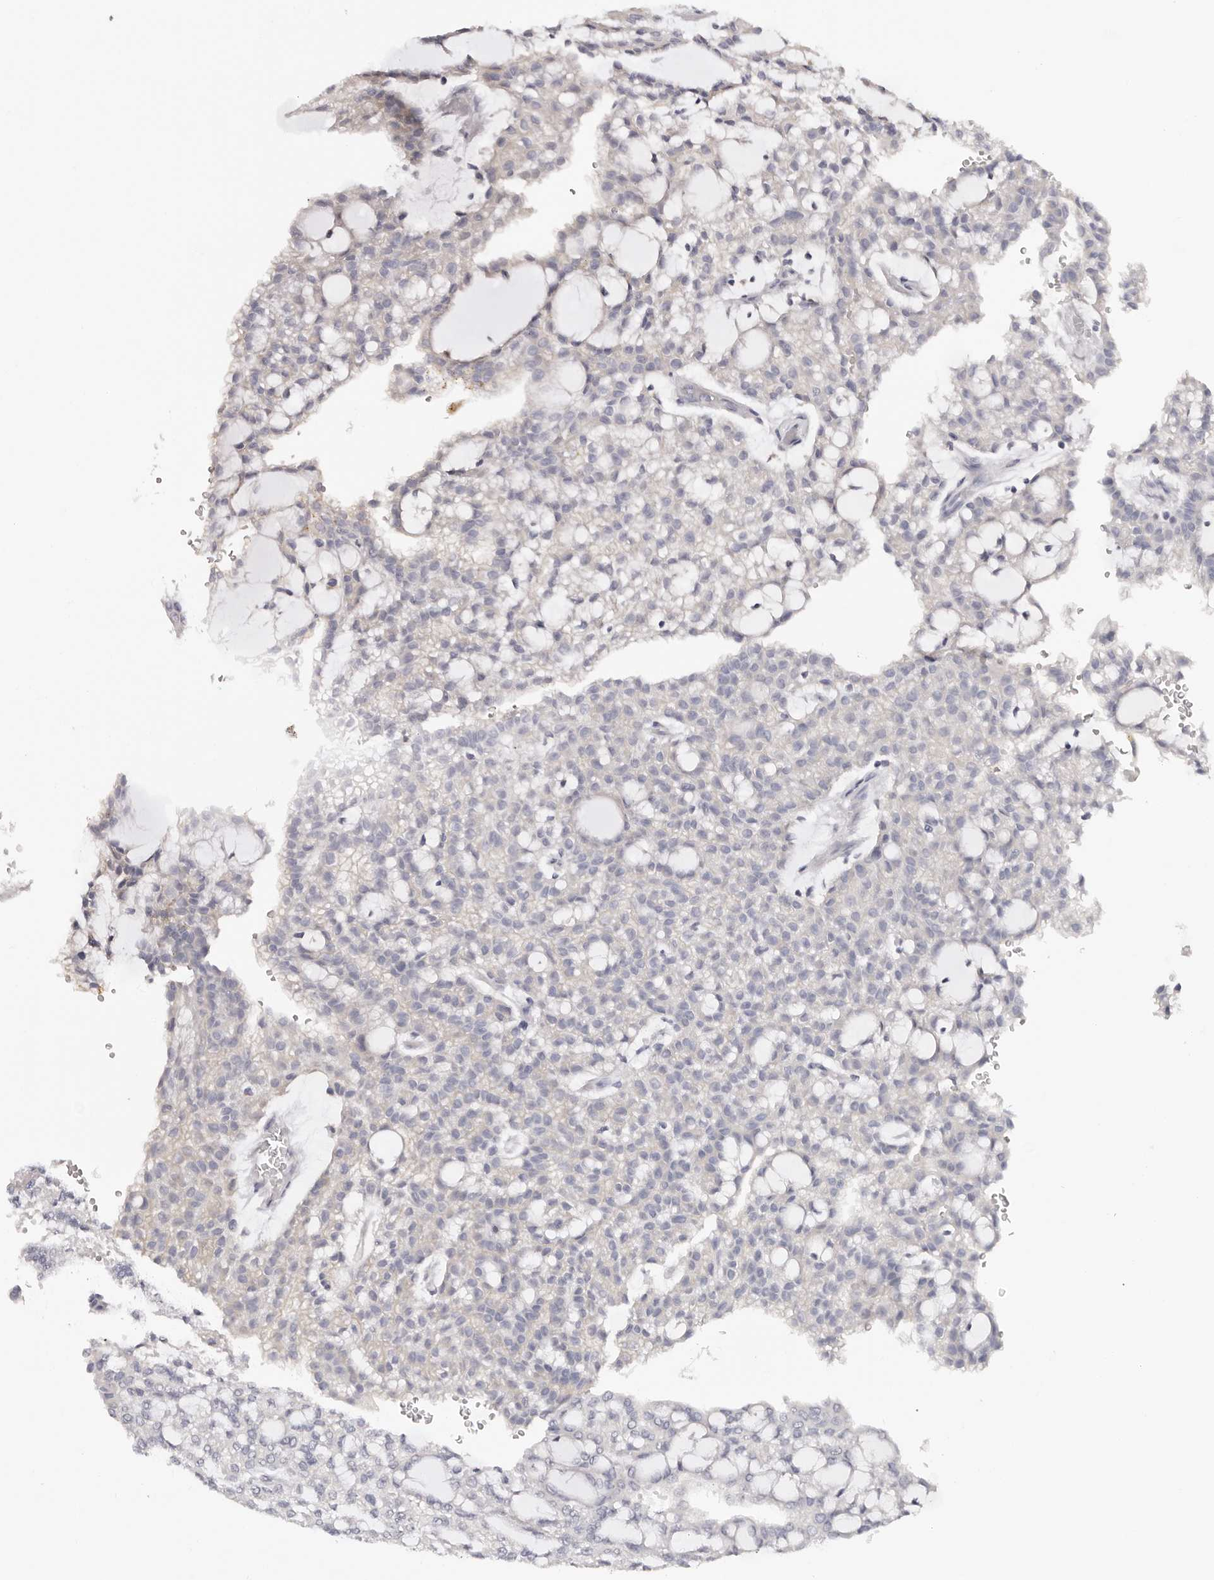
{"staining": {"intensity": "negative", "quantity": "none", "location": "none"}, "tissue": "renal cancer", "cell_type": "Tumor cells", "image_type": "cancer", "snomed": [{"axis": "morphology", "description": "Adenocarcinoma, NOS"}, {"axis": "topography", "description": "Kidney"}], "caption": "The IHC micrograph has no significant positivity in tumor cells of renal adenocarcinoma tissue.", "gene": "ROM1", "patient": {"sex": "male", "age": 63}}